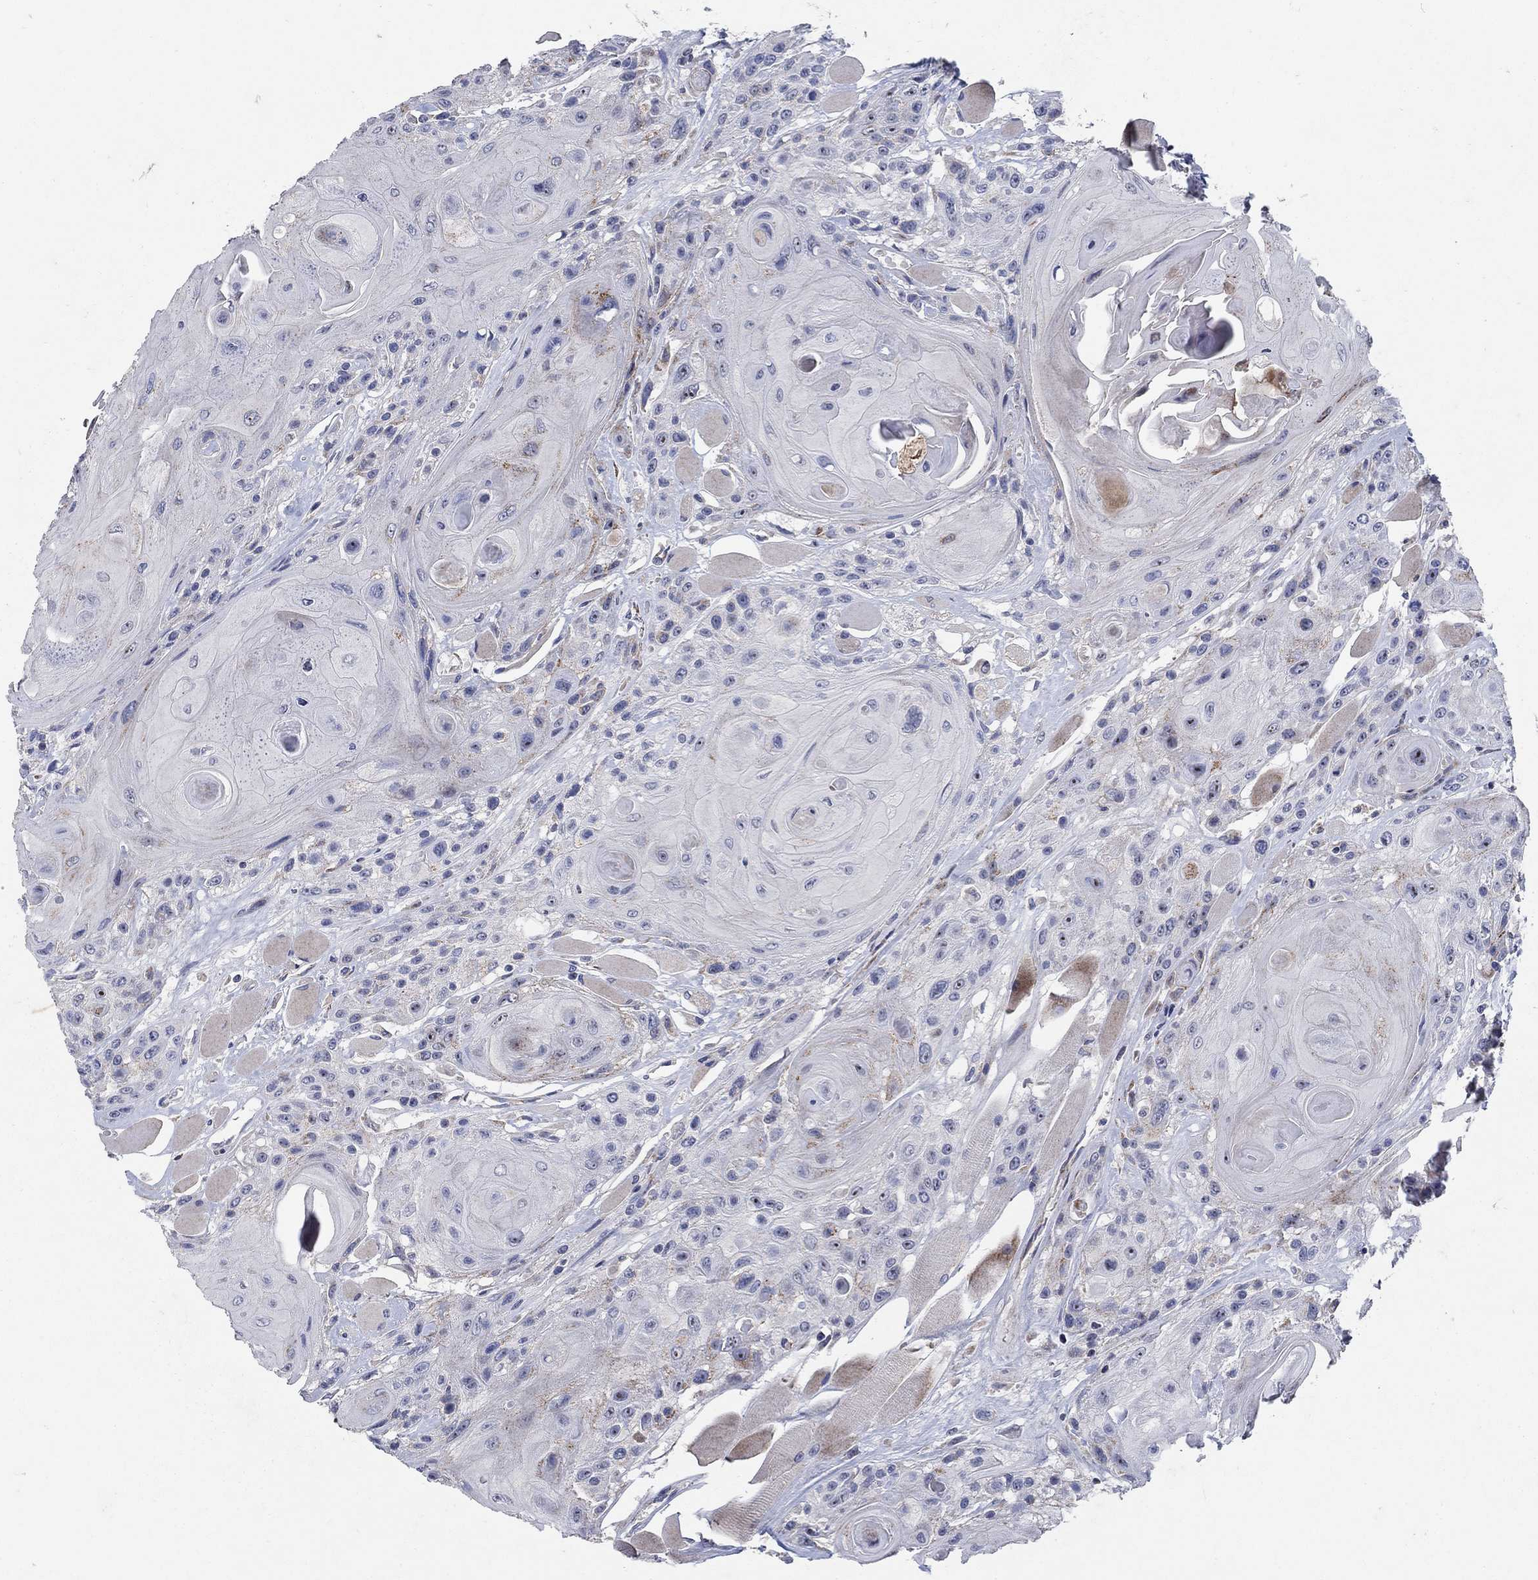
{"staining": {"intensity": "negative", "quantity": "none", "location": "none"}, "tissue": "head and neck cancer", "cell_type": "Tumor cells", "image_type": "cancer", "snomed": [{"axis": "morphology", "description": "Squamous cell carcinoma, NOS"}, {"axis": "topography", "description": "Head-Neck"}], "caption": "High power microscopy histopathology image of an immunohistochemistry (IHC) image of head and neck cancer (squamous cell carcinoma), revealing no significant expression in tumor cells. (Stains: DAB IHC with hematoxylin counter stain, Microscopy: brightfield microscopy at high magnification).", "gene": "HMX2", "patient": {"sex": "female", "age": 59}}